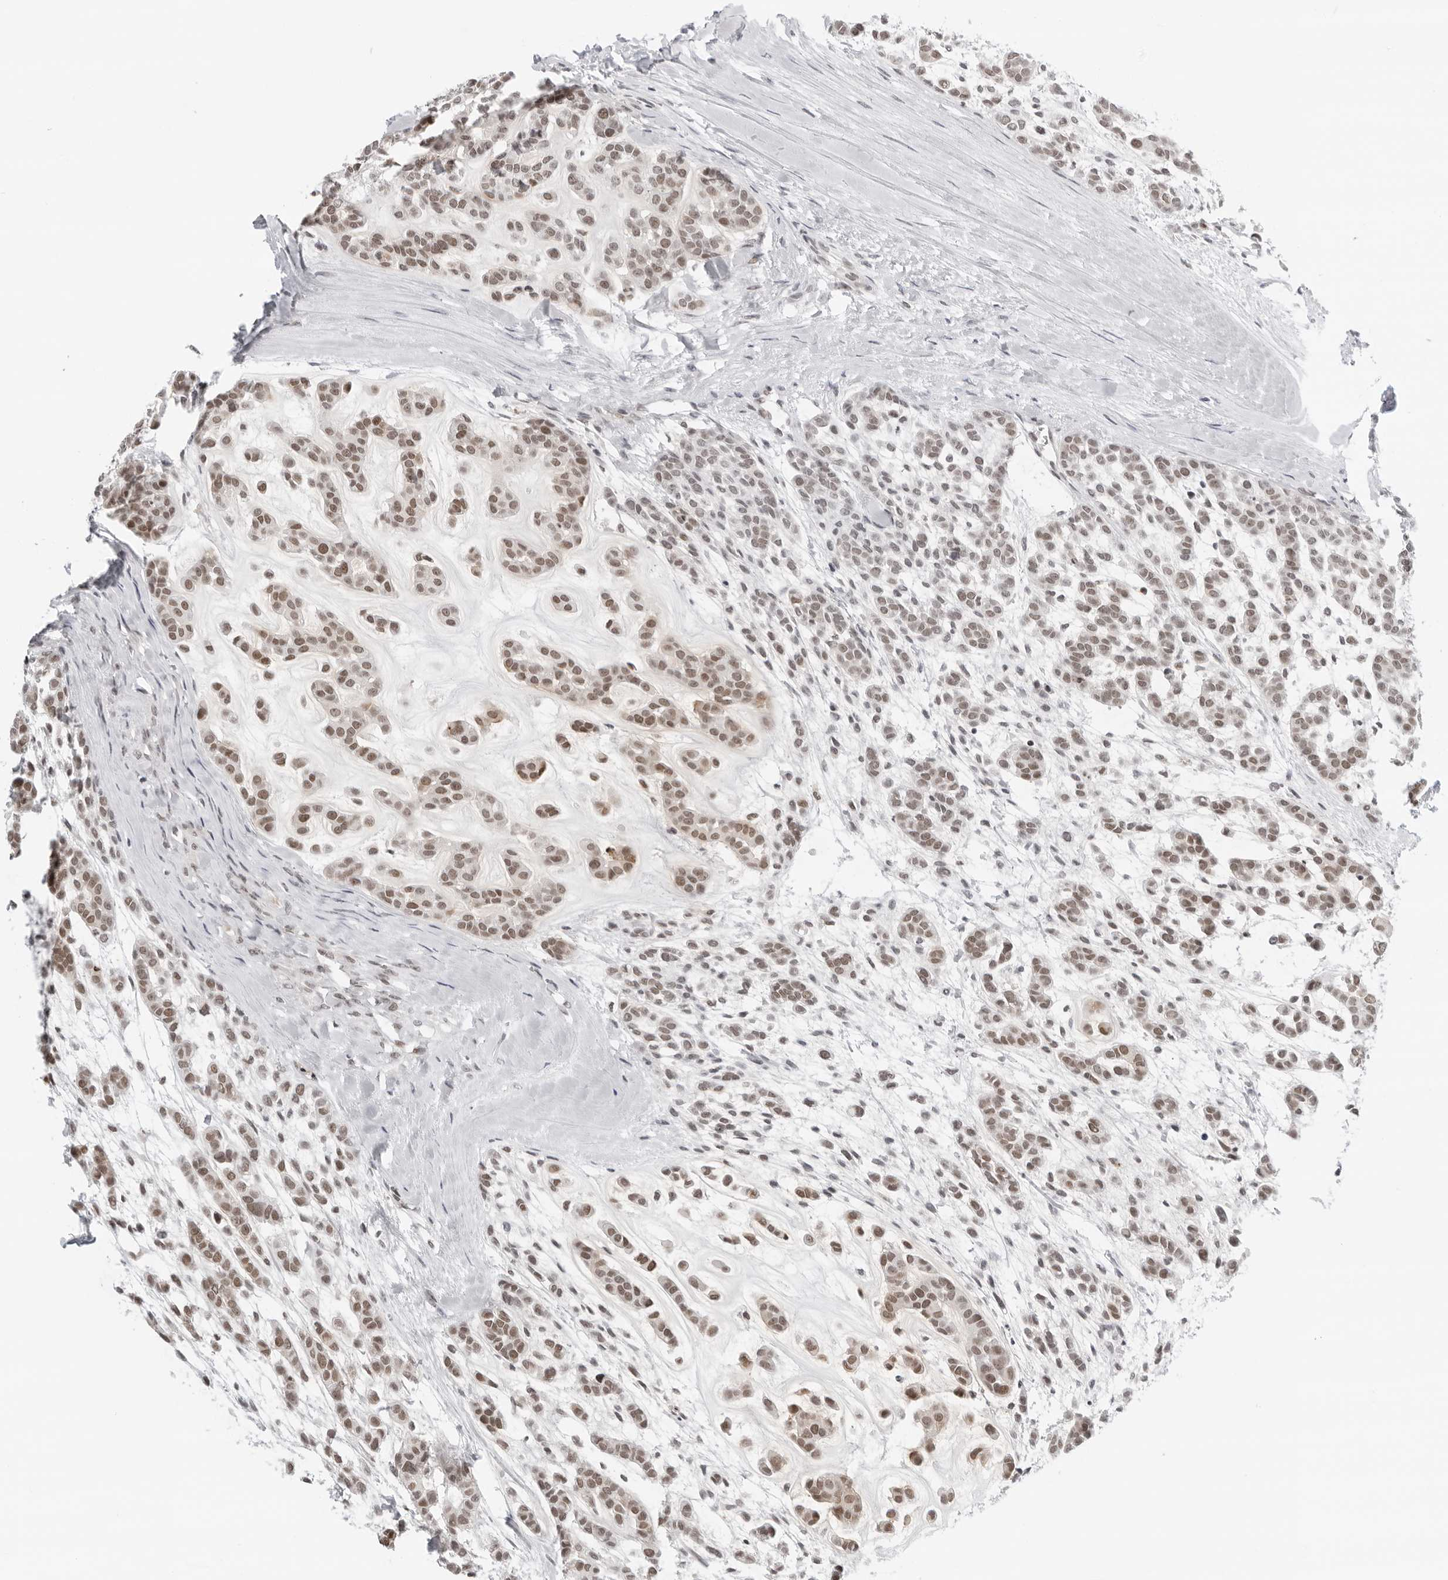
{"staining": {"intensity": "moderate", "quantity": ">75%", "location": "nuclear"}, "tissue": "head and neck cancer", "cell_type": "Tumor cells", "image_type": "cancer", "snomed": [{"axis": "morphology", "description": "Adenocarcinoma, NOS"}, {"axis": "morphology", "description": "Adenoma, NOS"}, {"axis": "topography", "description": "Head-Neck"}], "caption": "A micrograph of human head and neck cancer stained for a protein displays moderate nuclear brown staining in tumor cells.", "gene": "MSH6", "patient": {"sex": "female", "age": 55}}